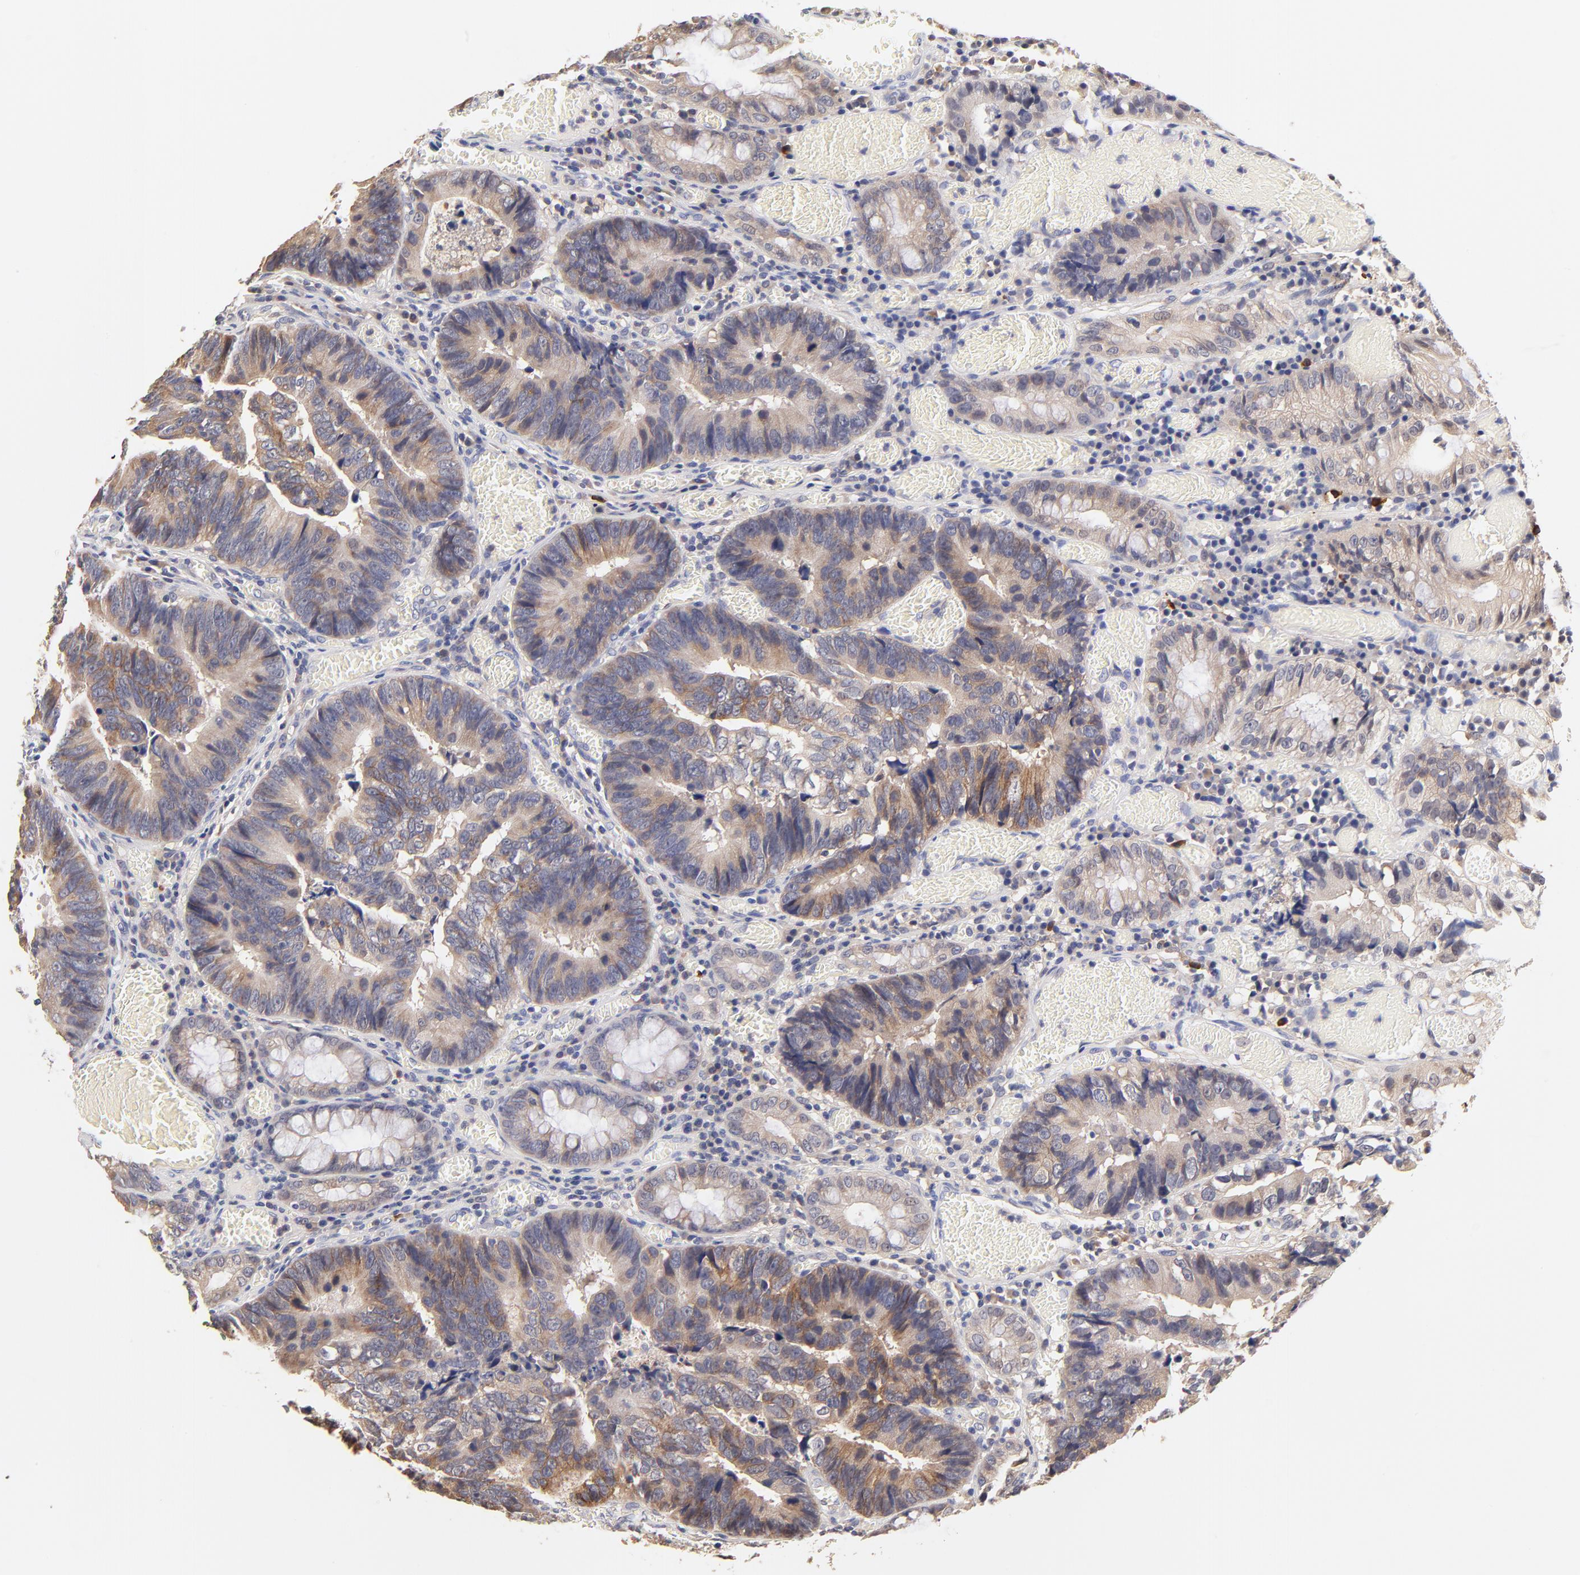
{"staining": {"intensity": "moderate", "quantity": ">75%", "location": "cytoplasmic/membranous"}, "tissue": "colorectal cancer", "cell_type": "Tumor cells", "image_type": "cancer", "snomed": [{"axis": "morphology", "description": "Adenocarcinoma, NOS"}, {"axis": "topography", "description": "Rectum"}], "caption": "IHC (DAB (3,3'-diaminobenzidine)) staining of colorectal cancer shows moderate cytoplasmic/membranous protein expression in approximately >75% of tumor cells. (DAB = brown stain, brightfield microscopy at high magnification).", "gene": "PTK7", "patient": {"sex": "female", "age": 98}}